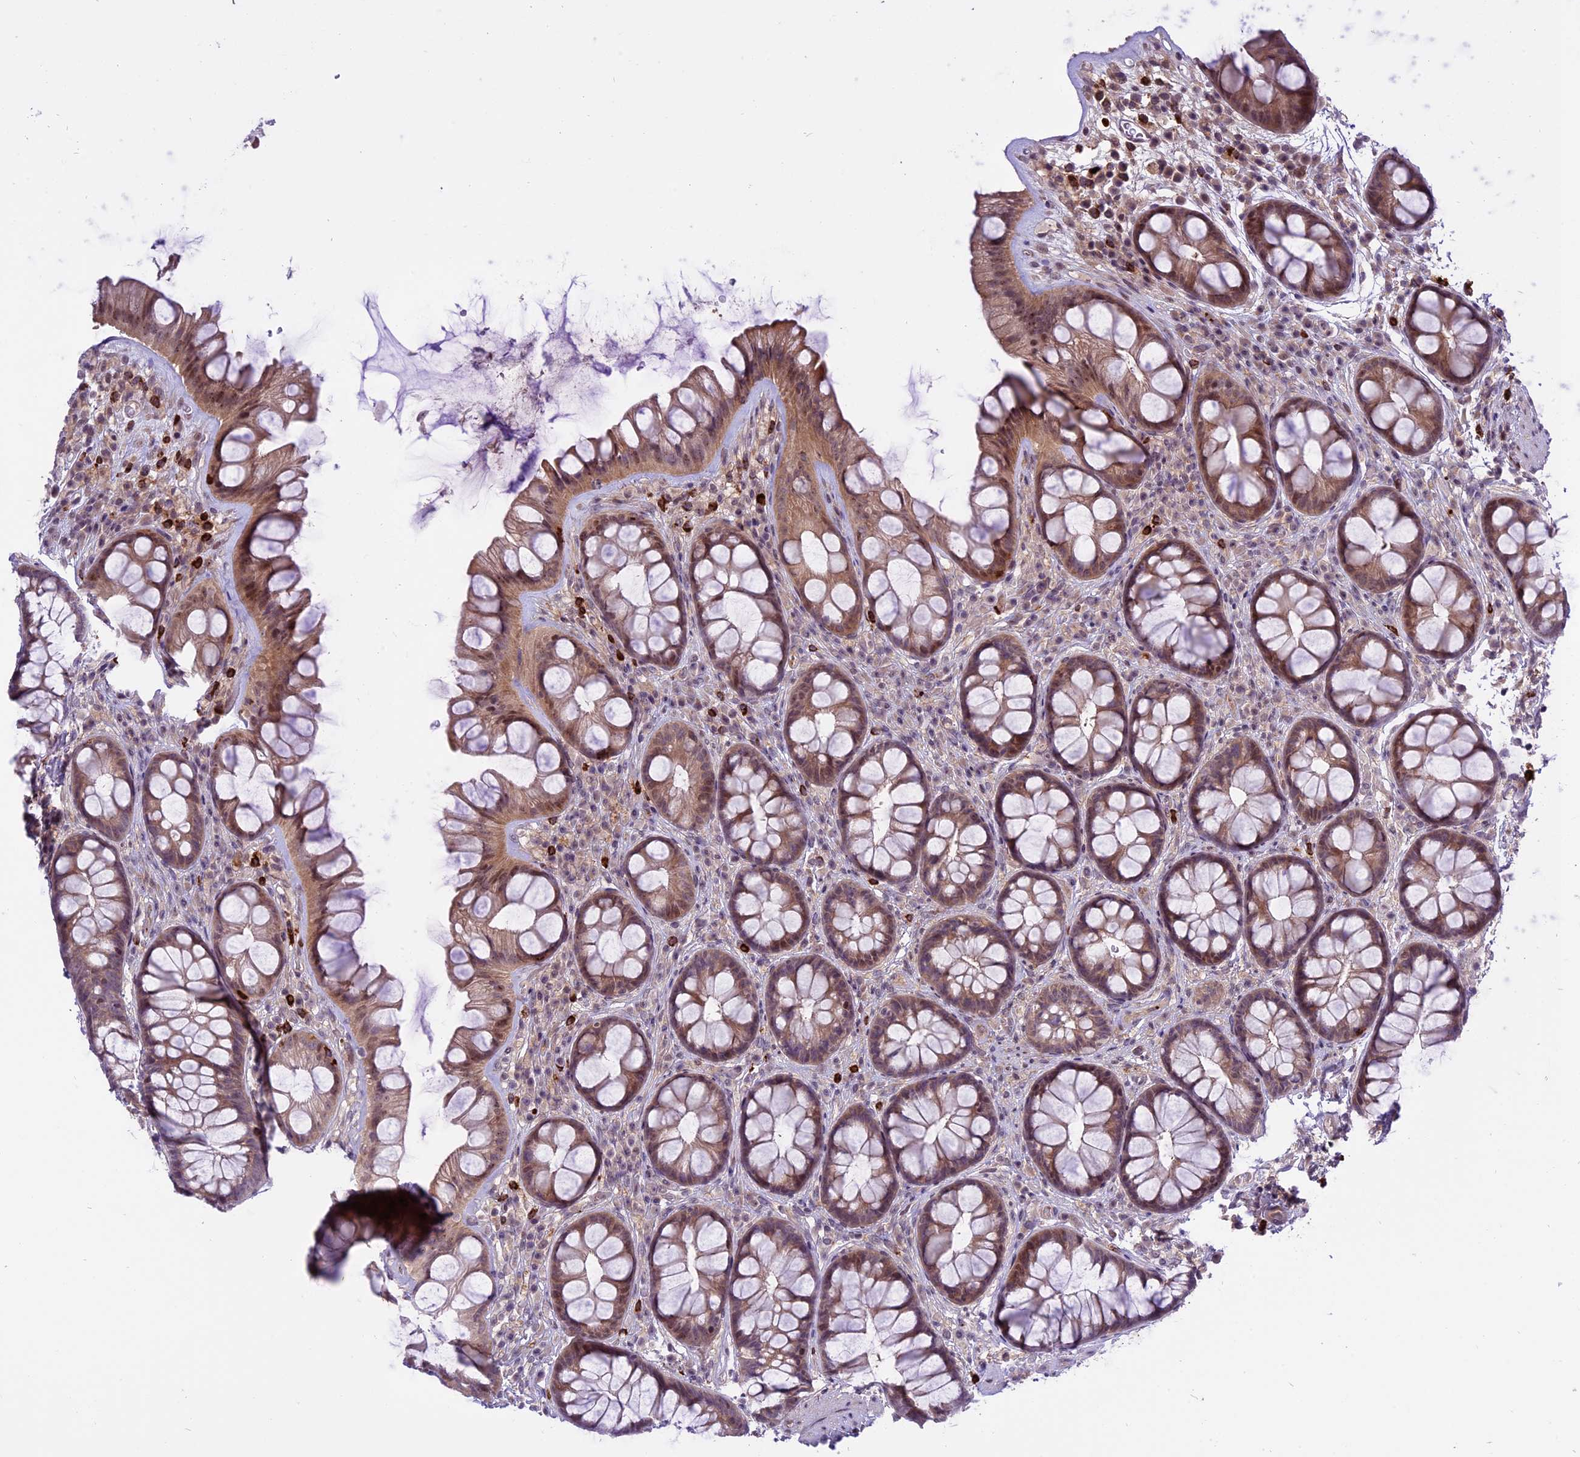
{"staining": {"intensity": "moderate", "quantity": ">75%", "location": "cytoplasmic/membranous,nuclear"}, "tissue": "rectum", "cell_type": "Glandular cells", "image_type": "normal", "snomed": [{"axis": "morphology", "description": "Normal tissue, NOS"}, {"axis": "topography", "description": "Rectum"}], "caption": "IHC micrograph of unremarkable human rectum stained for a protein (brown), which reveals medium levels of moderate cytoplasmic/membranous,nuclear staining in approximately >75% of glandular cells.", "gene": "SPRED1", "patient": {"sex": "male", "age": 74}}